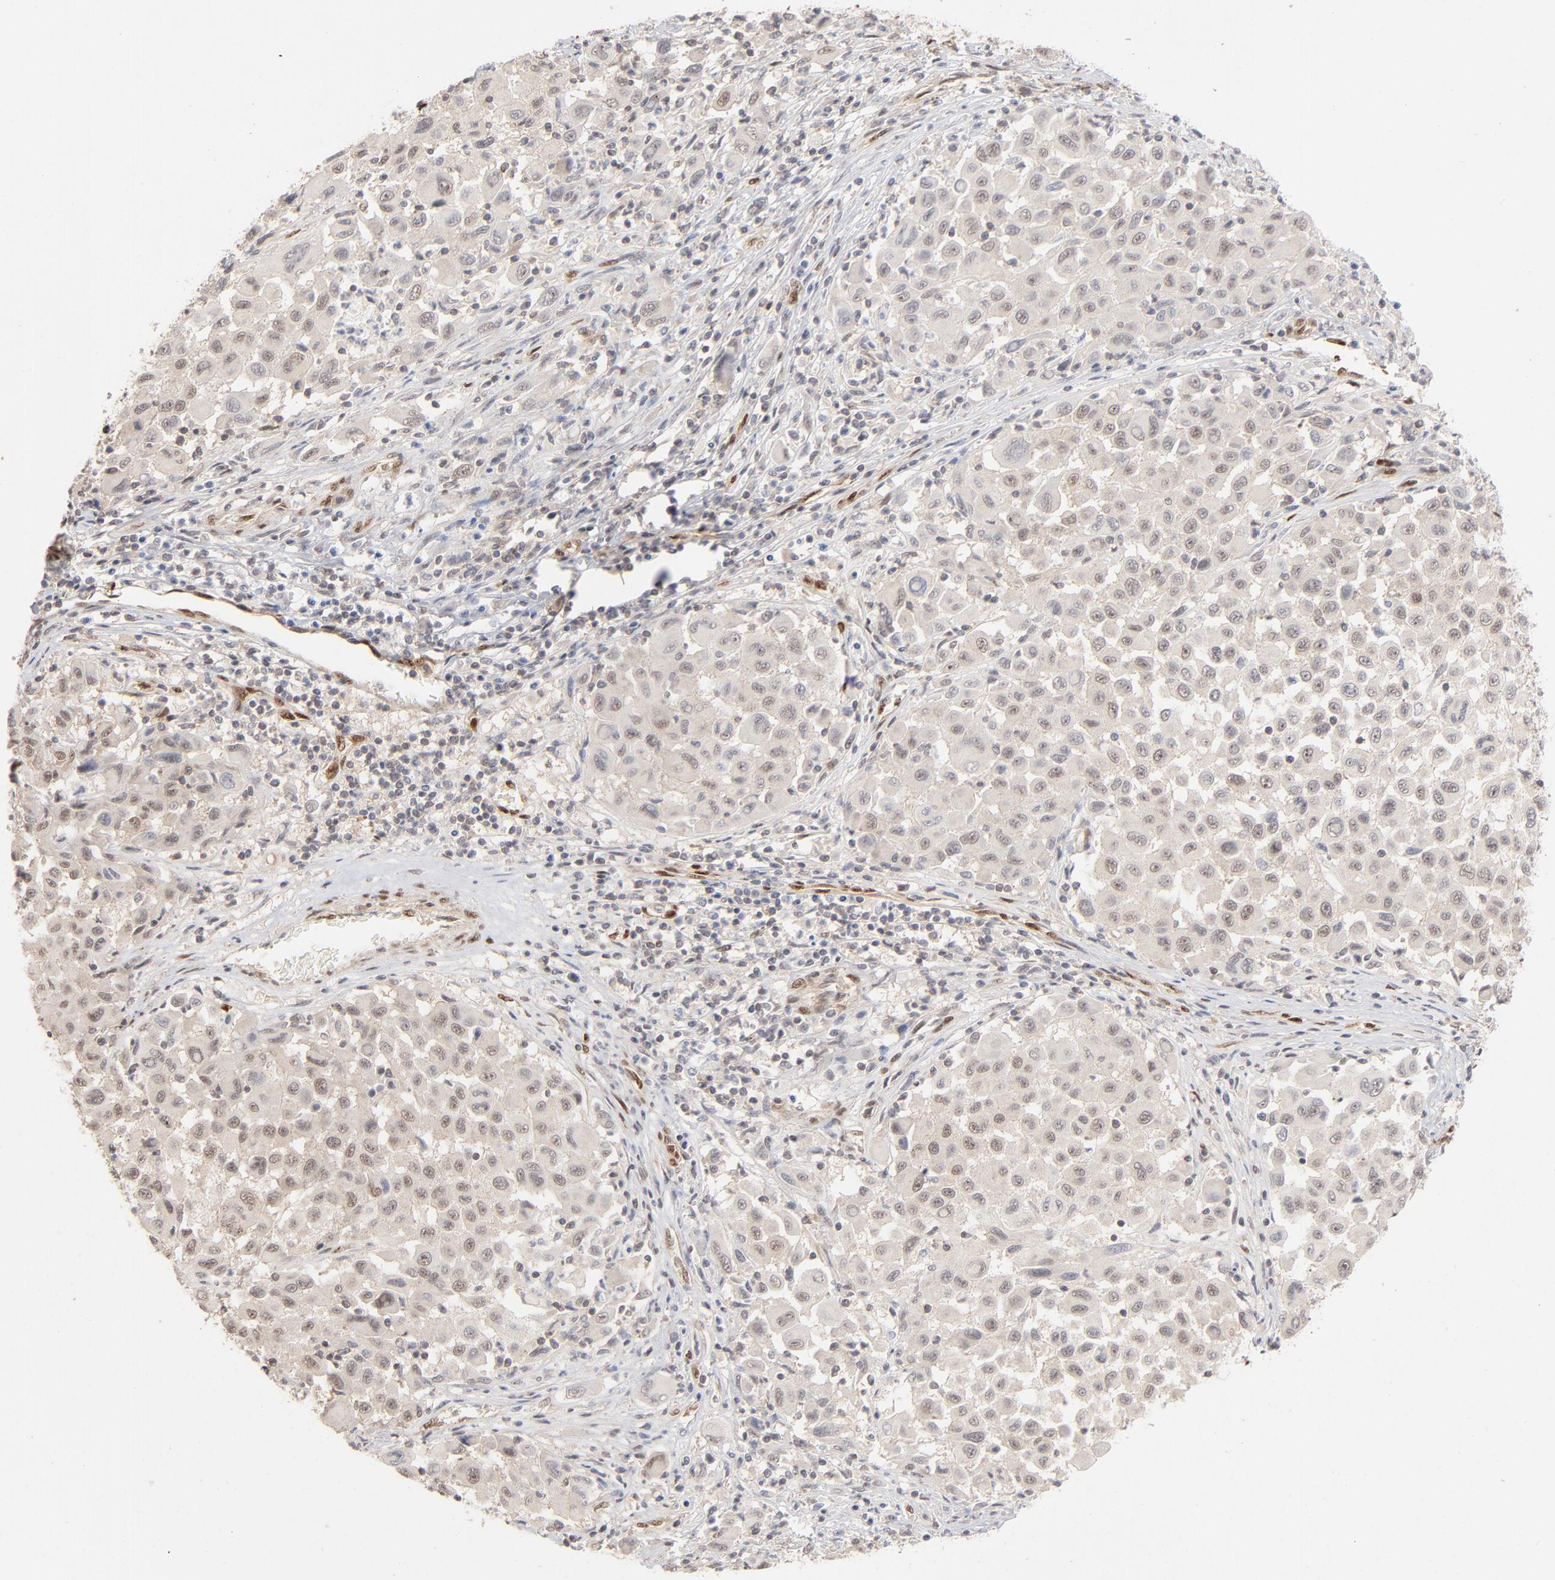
{"staining": {"intensity": "weak", "quantity": "<25%", "location": "nuclear"}, "tissue": "melanoma", "cell_type": "Tumor cells", "image_type": "cancer", "snomed": [{"axis": "morphology", "description": "Malignant melanoma, Metastatic site"}, {"axis": "topography", "description": "Lymph node"}], "caption": "High power microscopy image of an IHC photomicrograph of melanoma, revealing no significant staining in tumor cells. Brightfield microscopy of IHC stained with DAB (3,3'-diaminobenzidine) (brown) and hematoxylin (blue), captured at high magnification.", "gene": "NFIB", "patient": {"sex": "male", "age": 61}}